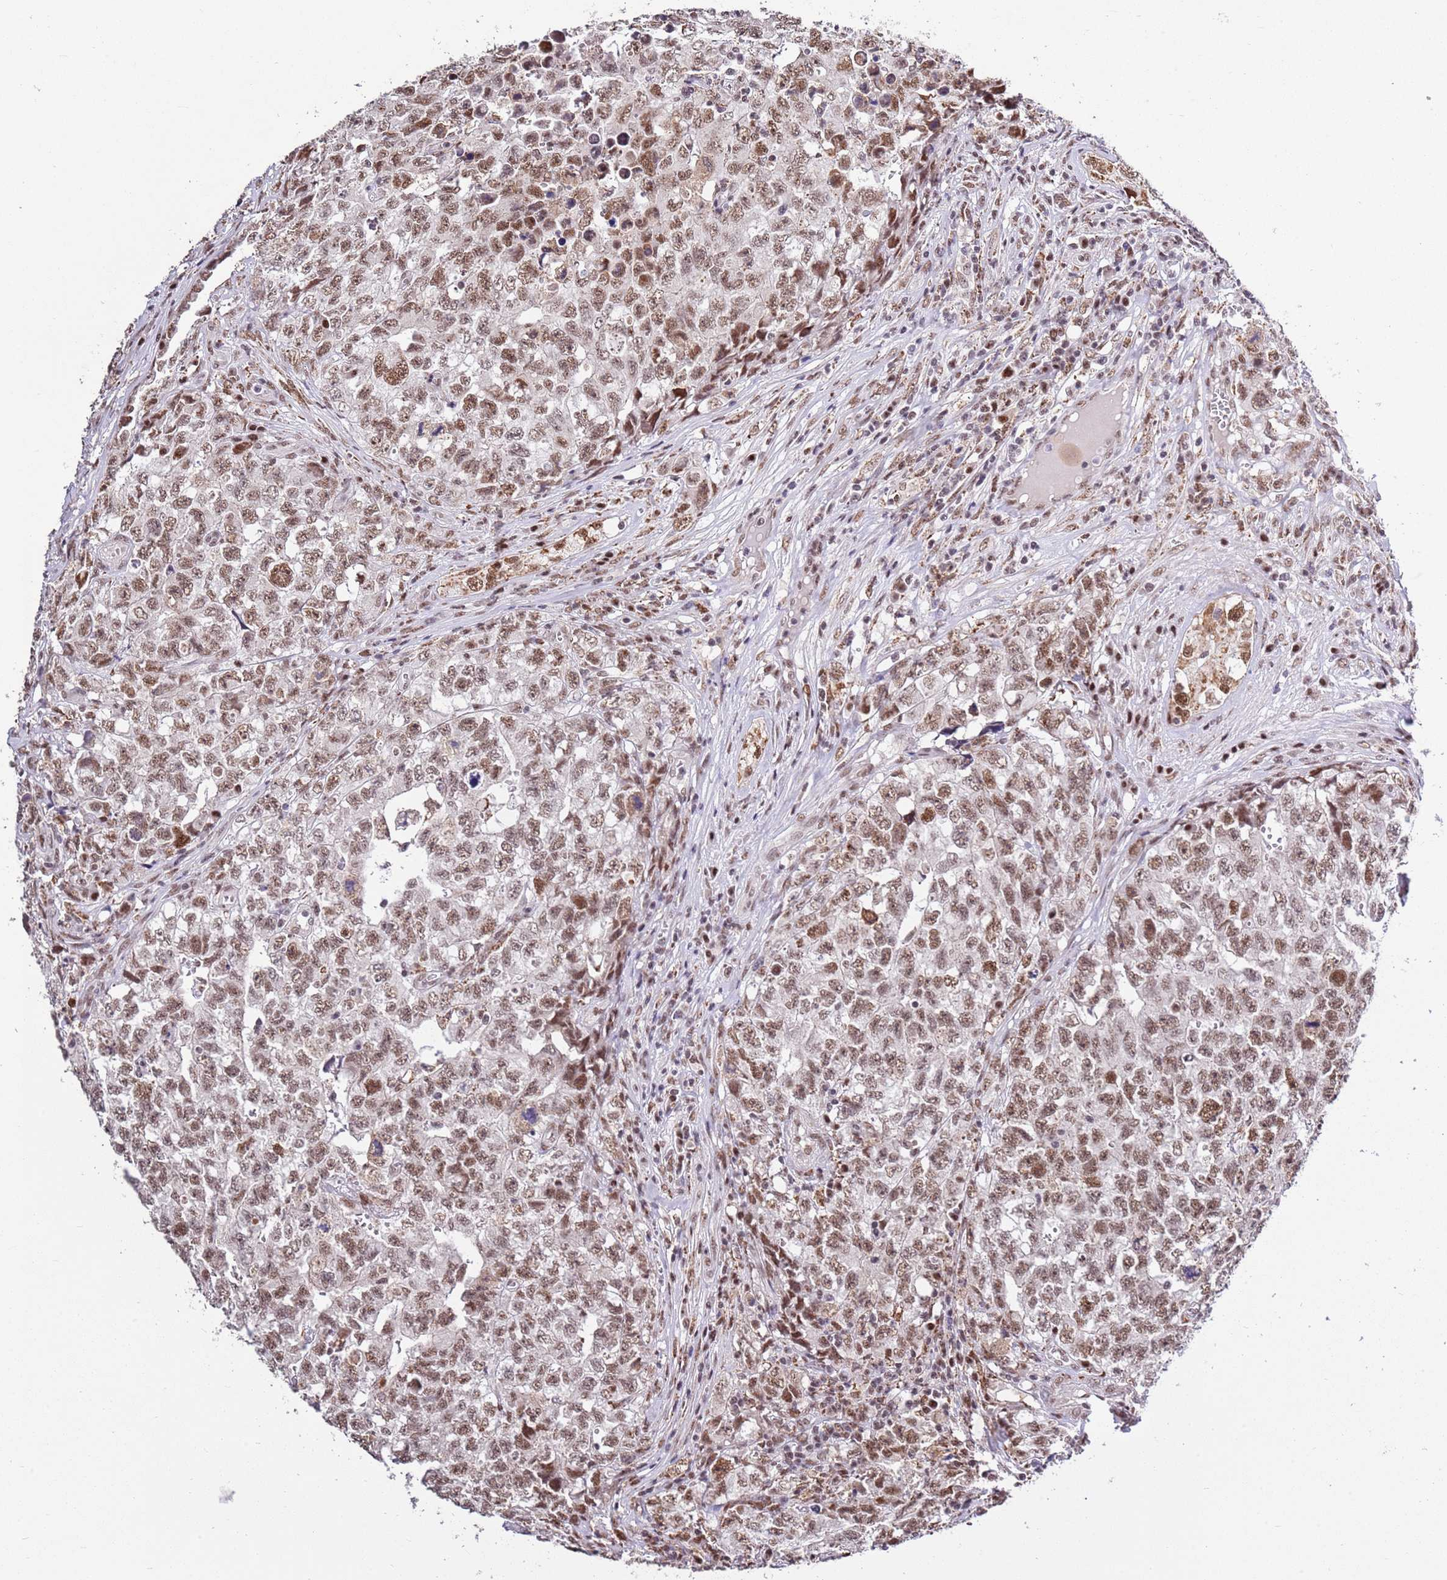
{"staining": {"intensity": "moderate", "quantity": ">75%", "location": "nuclear"}, "tissue": "testis cancer", "cell_type": "Tumor cells", "image_type": "cancer", "snomed": [{"axis": "morphology", "description": "Carcinoma, Embryonal, NOS"}, {"axis": "topography", "description": "Testis"}], "caption": "Immunohistochemistry micrograph of neoplastic tissue: human testis cancer (embryonal carcinoma) stained using immunohistochemistry reveals medium levels of moderate protein expression localized specifically in the nuclear of tumor cells, appearing as a nuclear brown color.", "gene": "AKAP8L", "patient": {"sex": "male", "age": 31}}